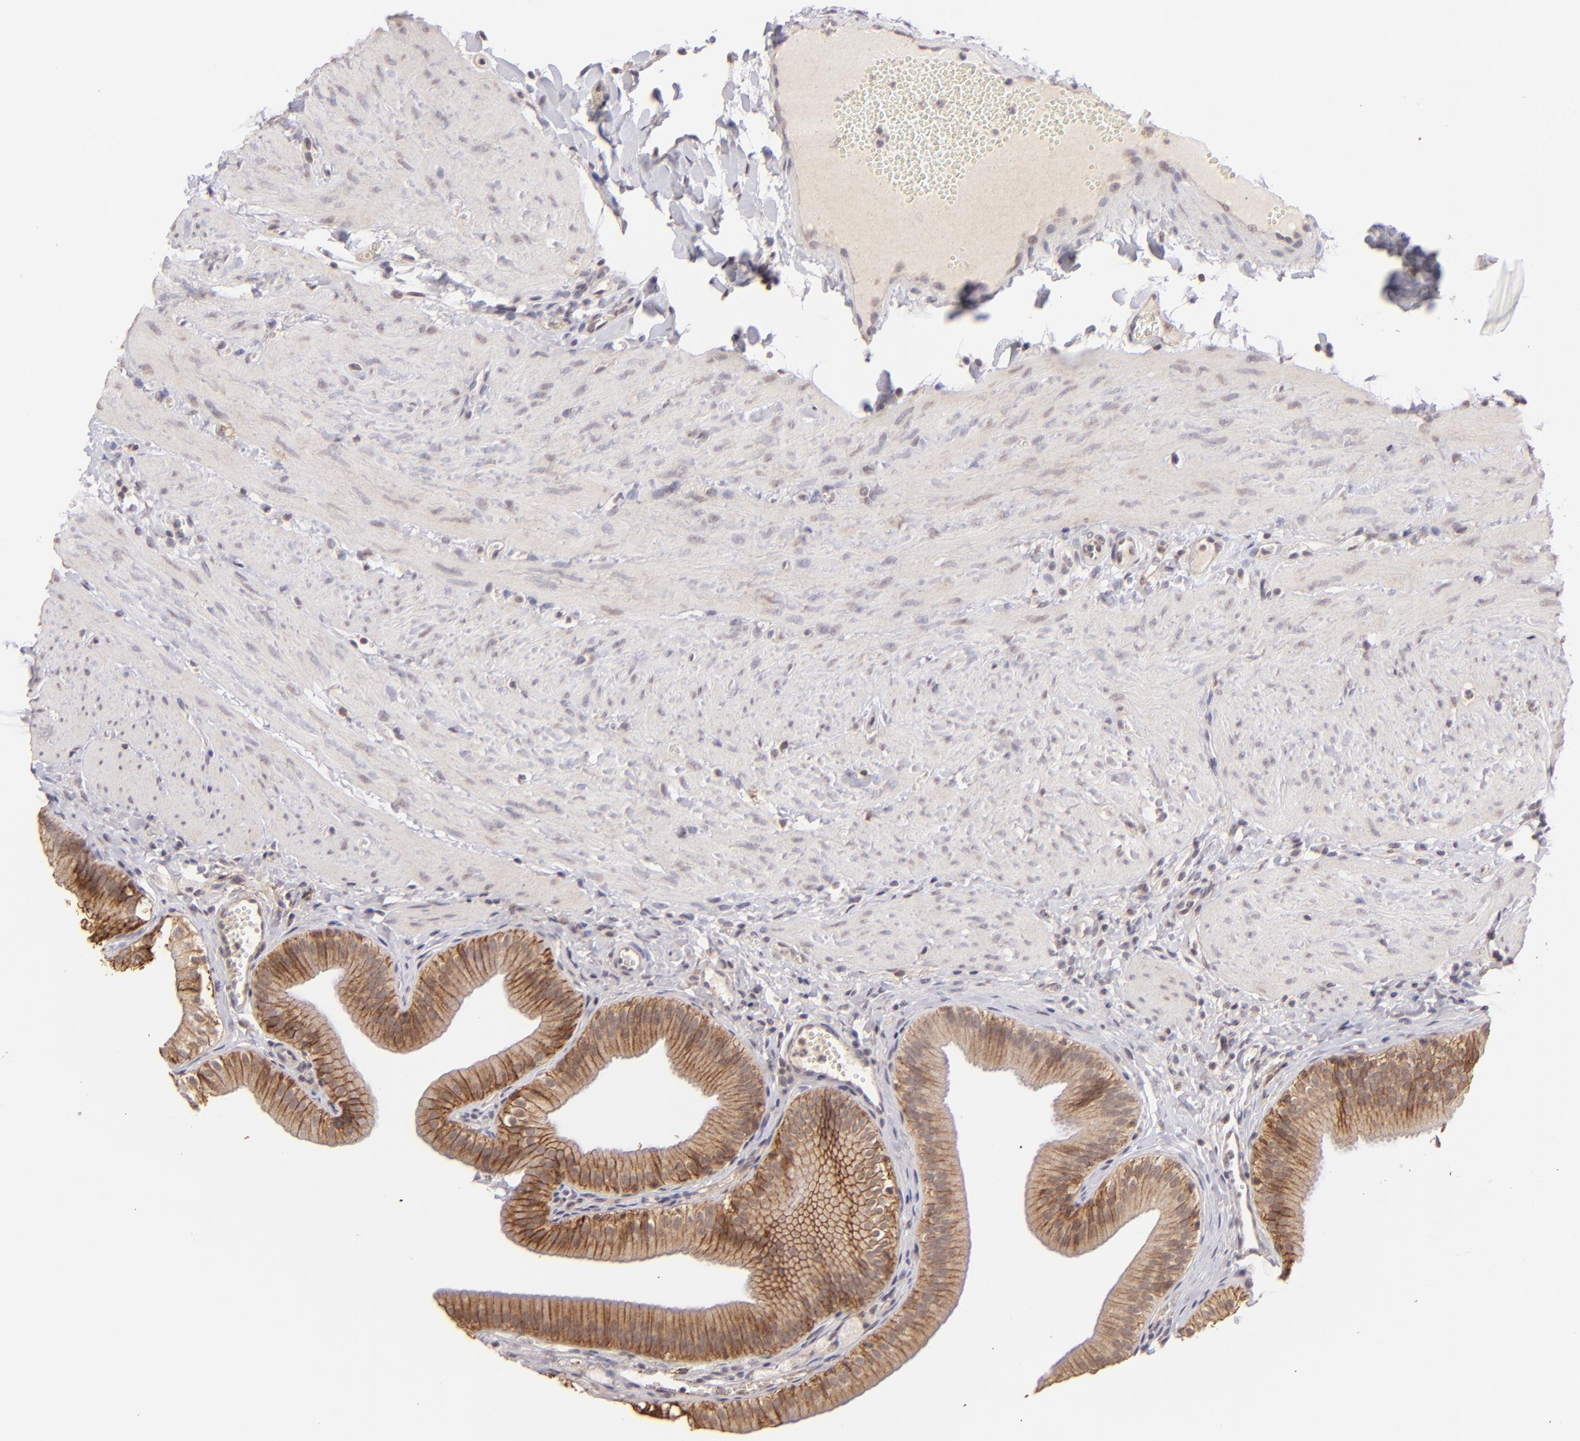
{"staining": {"intensity": "moderate", "quantity": ">75%", "location": "cytoplasmic/membranous"}, "tissue": "gallbladder", "cell_type": "Glandular cells", "image_type": "normal", "snomed": [{"axis": "morphology", "description": "Normal tissue, NOS"}, {"axis": "topography", "description": "Gallbladder"}], "caption": "Glandular cells display medium levels of moderate cytoplasmic/membranous expression in approximately >75% of cells in unremarkable human gallbladder.", "gene": "CLDN1", "patient": {"sex": "female", "age": 24}}